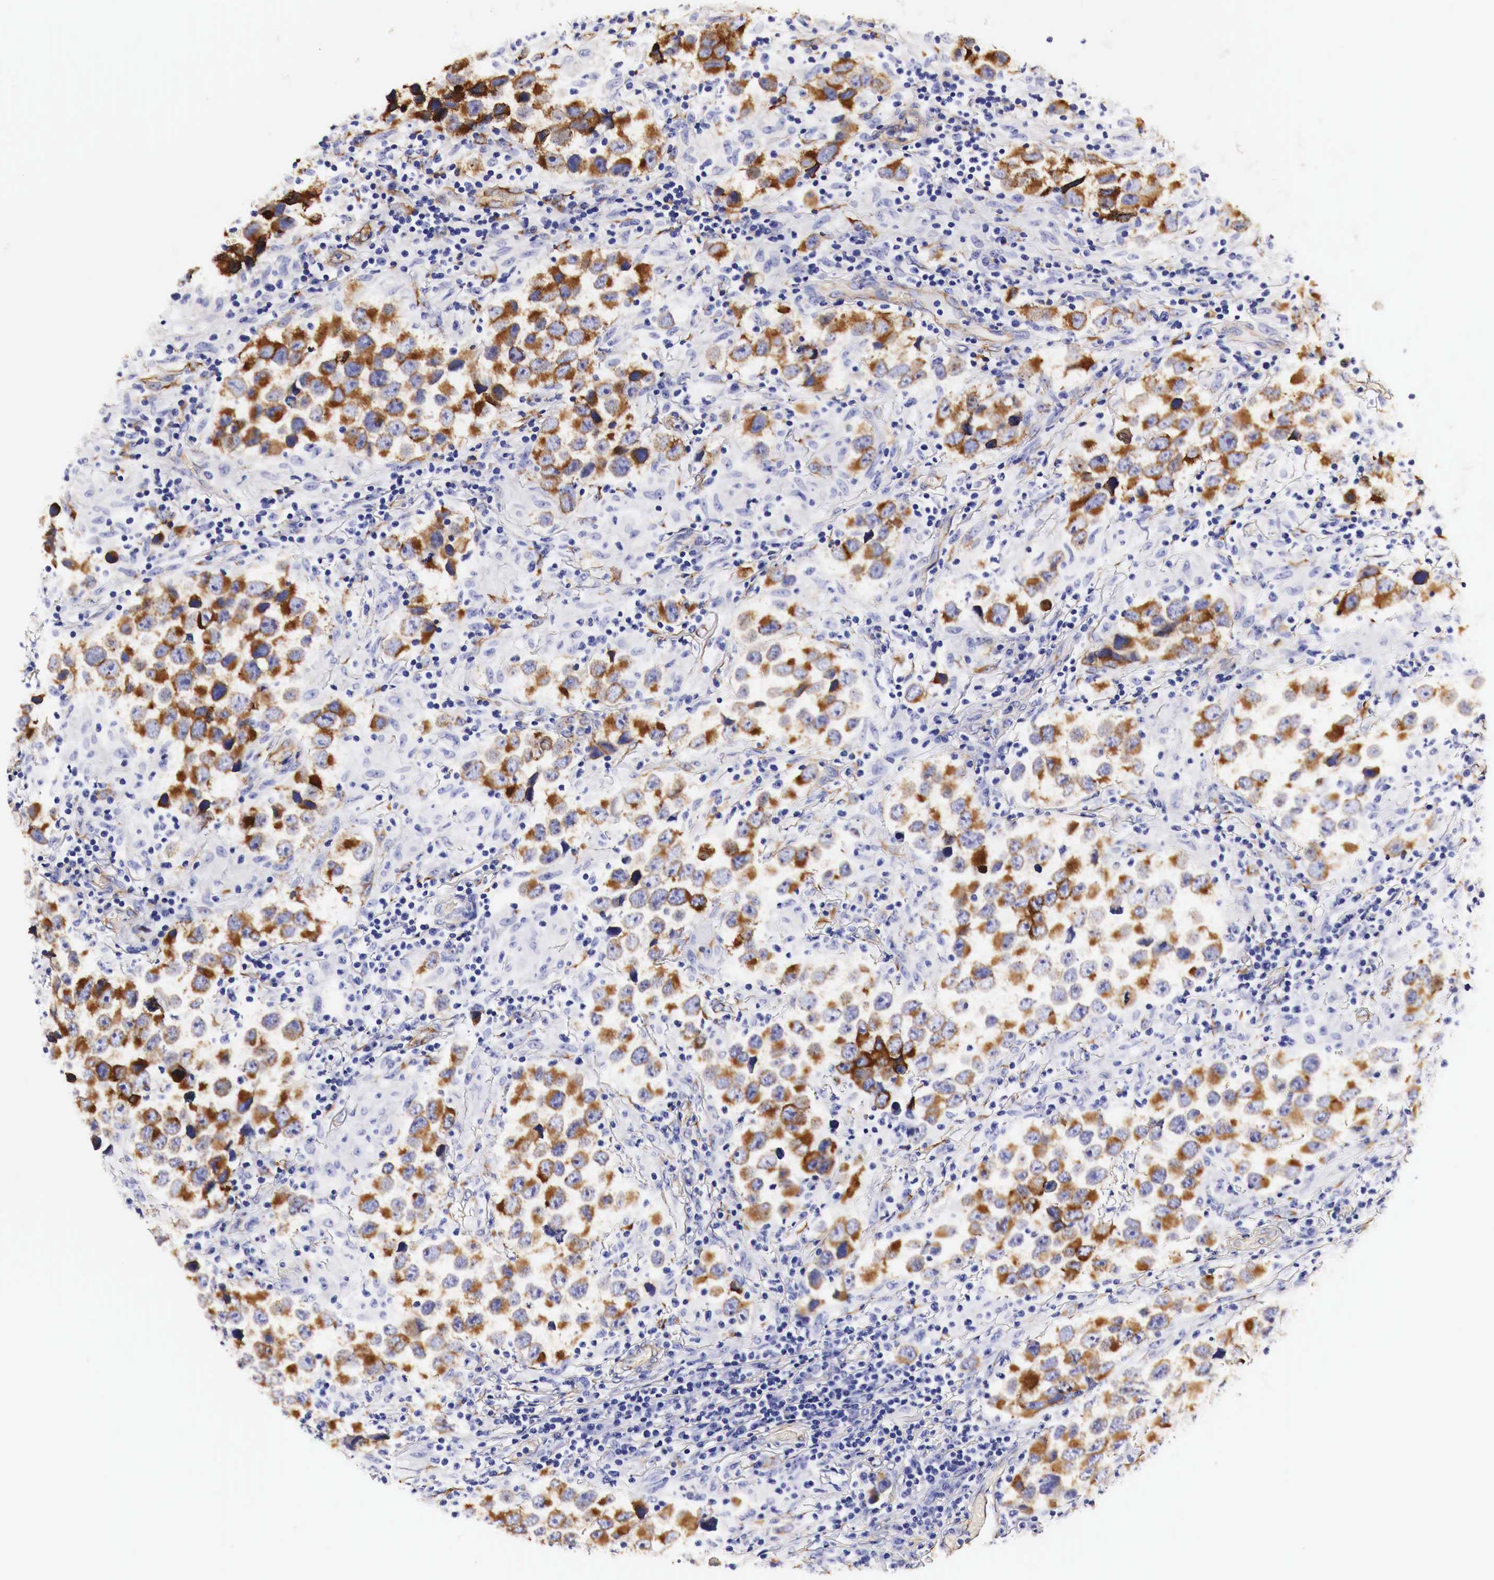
{"staining": {"intensity": "moderate", "quantity": "25%-75%", "location": "cytoplasmic/membranous"}, "tissue": "testis cancer", "cell_type": "Tumor cells", "image_type": "cancer", "snomed": [{"axis": "morphology", "description": "Carcinoma, Embryonal, NOS"}, {"axis": "topography", "description": "Testis"}], "caption": "This micrograph exhibits IHC staining of human testis embryonal carcinoma, with medium moderate cytoplasmic/membranous expression in approximately 25%-75% of tumor cells.", "gene": "LAMB2", "patient": {"sex": "male", "age": 21}}